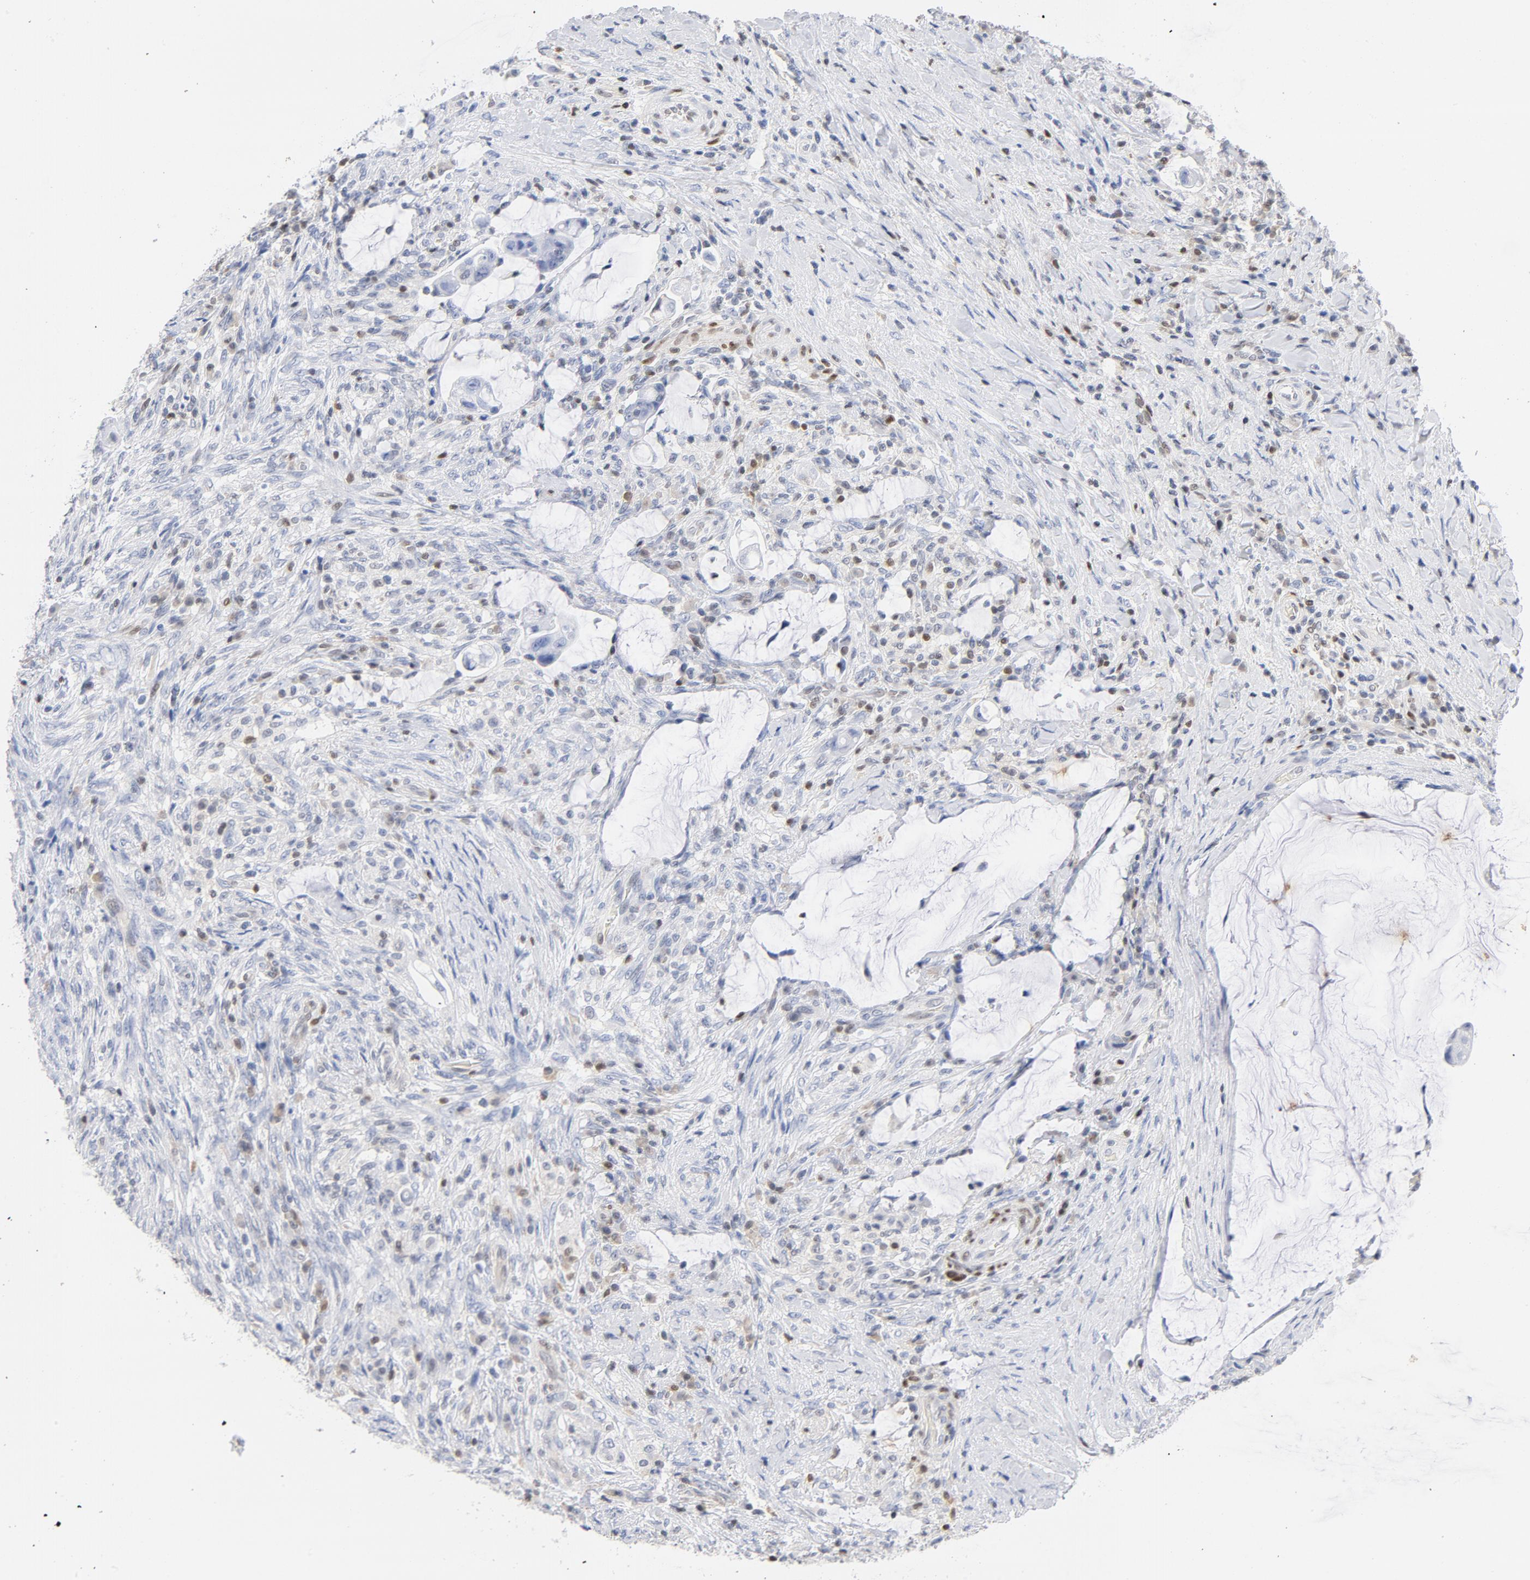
{"staining": {"intensity": "weak", "quantity": "<25%", "location": "nuclear"}, "tissue": "colorectal cancer", "cell_type": "Tumor cells", "image_type": "cancer", "snomed": [{"axis": "morphology", "description": "Adenocarcinoma, NOS"}, {"axis": "topography", "description": "Rectum"}], "caption": "A histopathology image of colorectal cancer (adenocarcinoma) stained for a protein reveals no brown staining in tumor cells.", "gene": "CDKN1B", "patient": {"sex": "female", "age": 71}}